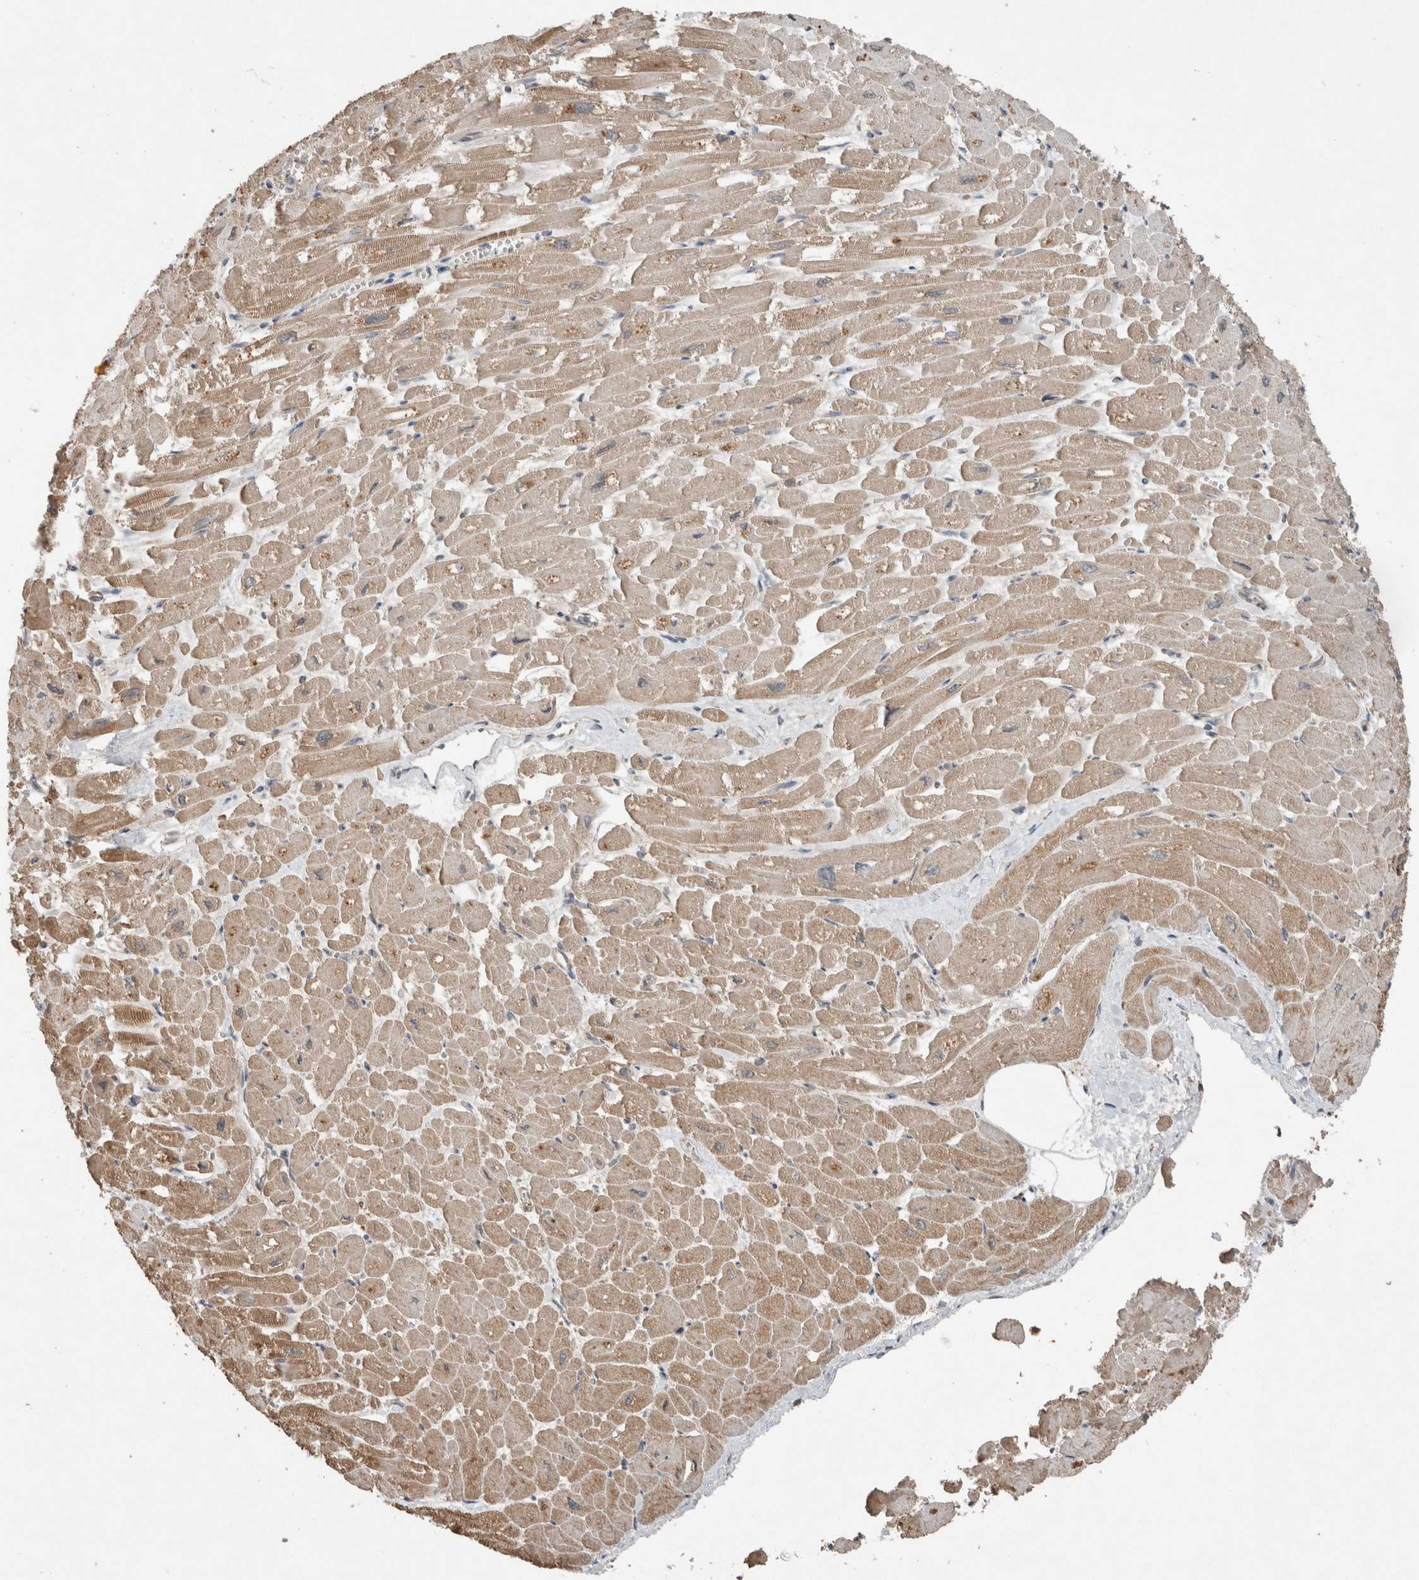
{"staining": {"intensity": "moderate", "quantity": ">75%", "location": "cytoplasmic/membranous"}, "tissue": "heart muscle", "cell_type": "Cardiomyocytes", "image_type": "normal", "snomed": [{"axis": "morphology", "description": "Normal tissue, NOS"}, {"axis": "topography", "description": "Heart"}], "caption": "IHC image of benign heart muscle stained for a protein (brown), which displays medium levels of moderate cytoplasmic/membranous positivity in about >75% of cardiomyocytes.", "gene": "KLK14", "patient": {"sex": "male", "age": 54}}